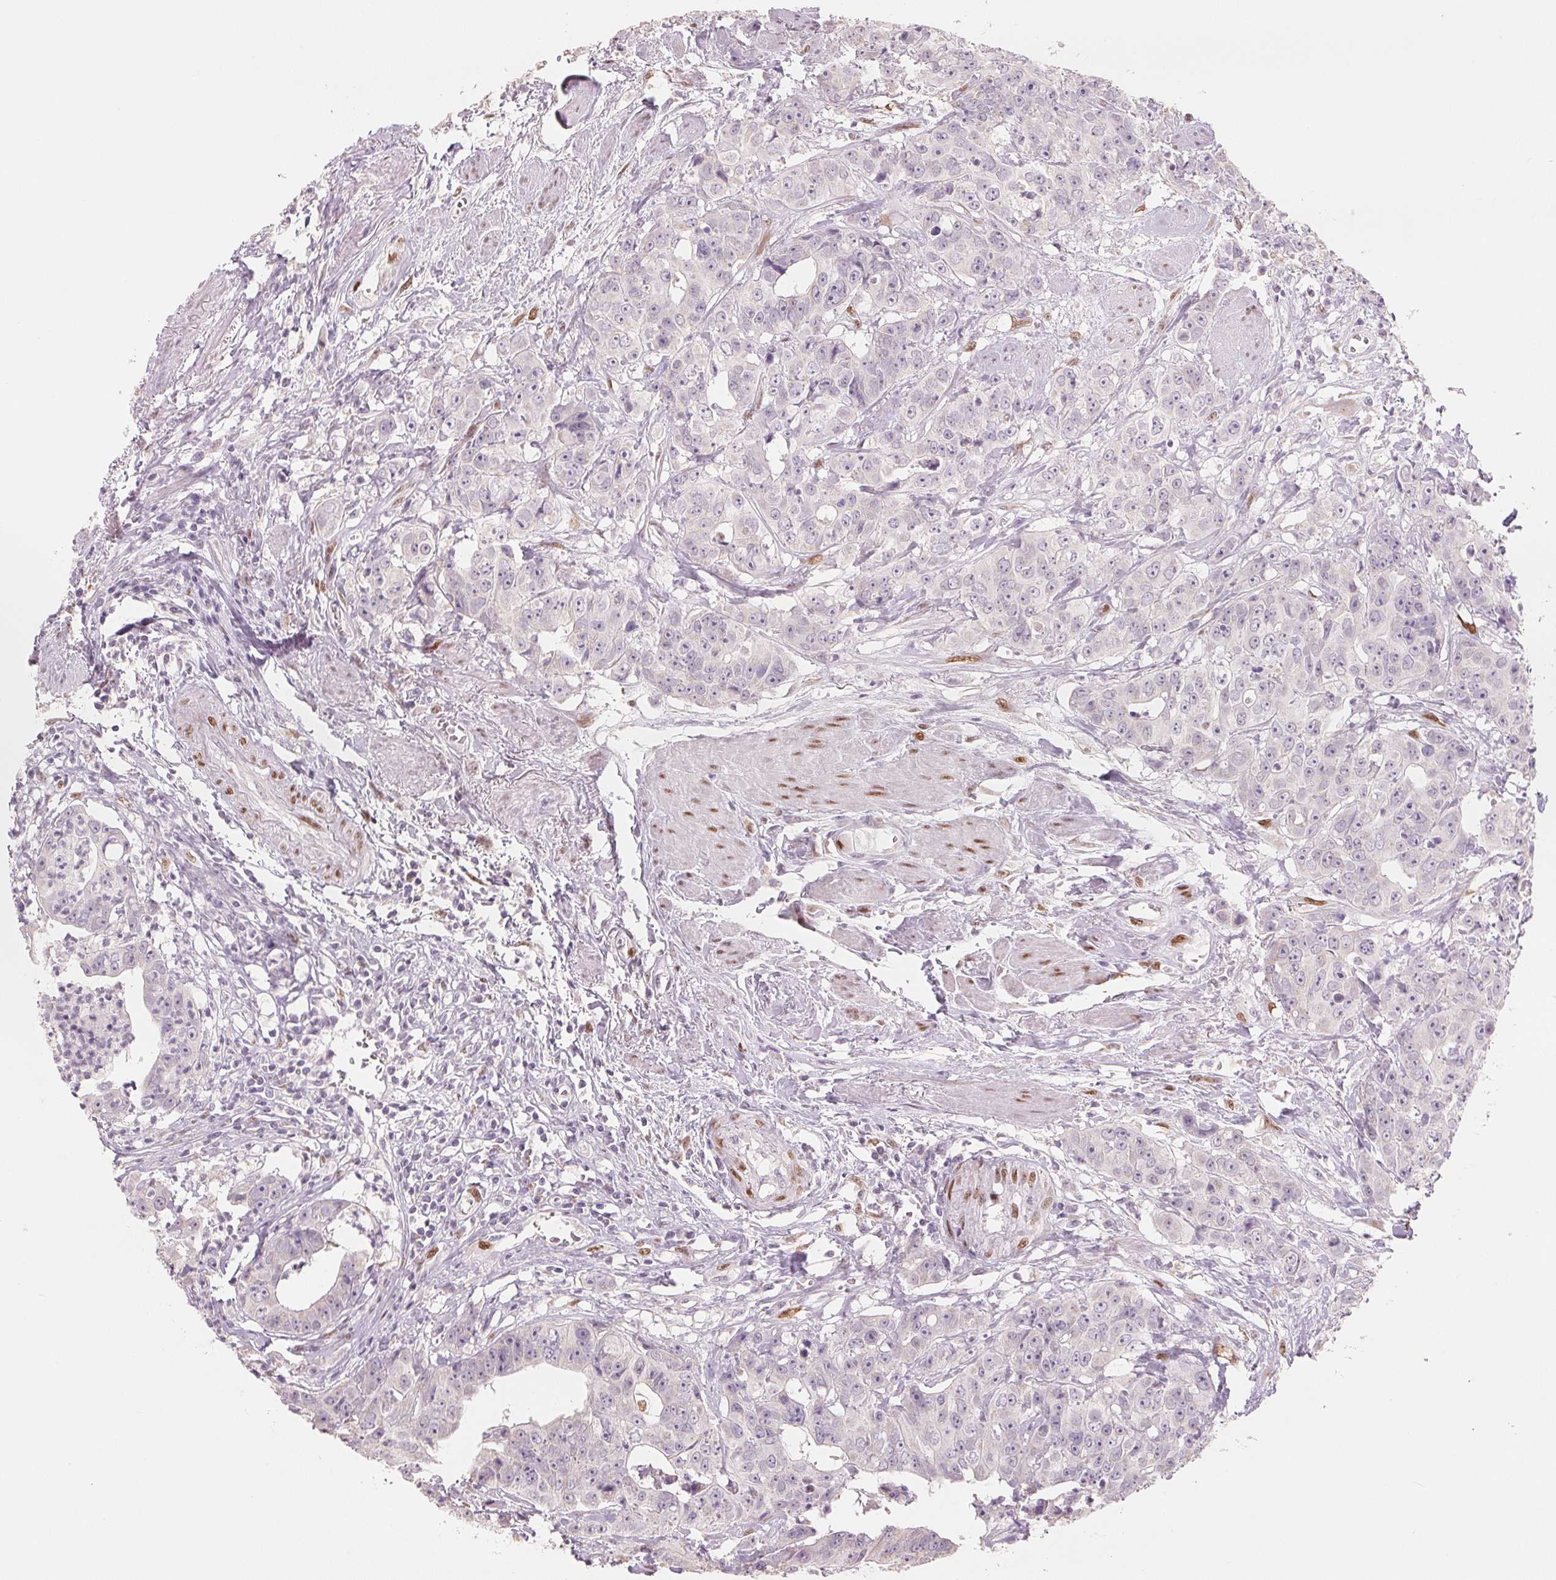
{"staining": {"intensity": "negative", "quantity": "none", "location": "none"}, "tissue": "colorectal cancer", "cell_type": "Tumor cells", "image_type": "cancer", "snomed": [{"axis": "morphology", "description": "Adenocarcinoma, NOS"}, {"axis": "topography", "description": "Rectum"}], "caption": "DAB immunohistochemical staining of adenocarcinoma (colorectal) shows no significant staining in tumor cells.", "gene": "SMARCD3", "patient": {"sex": "female", "age": 62}}